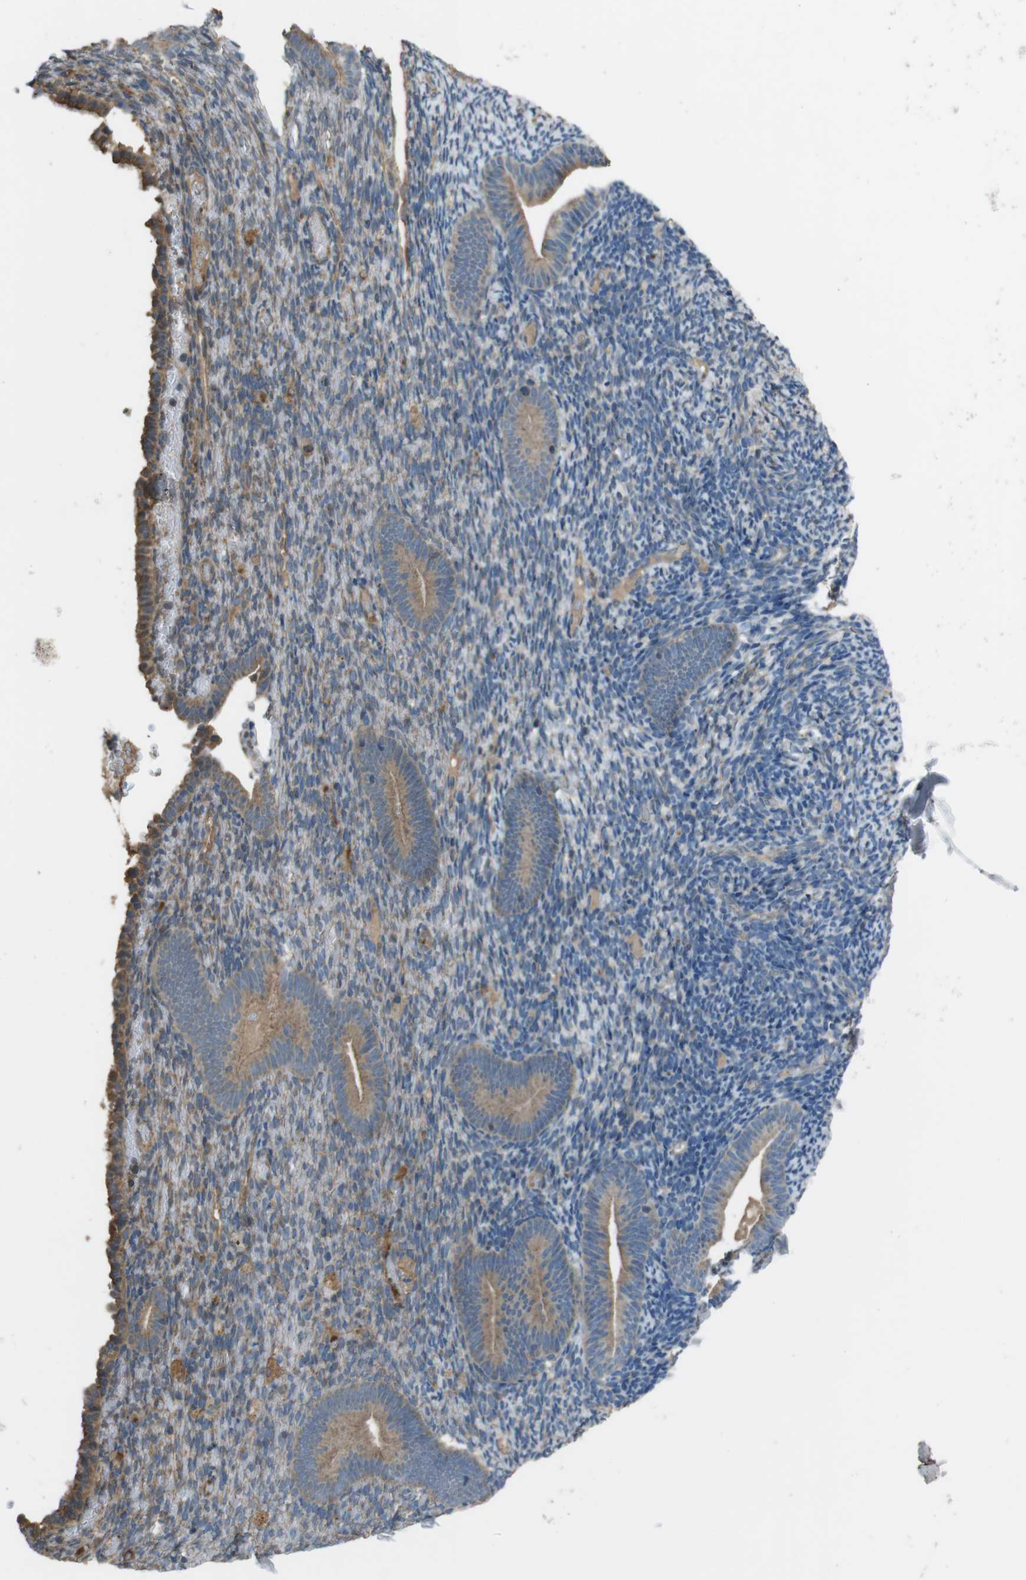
{"staining": {"intensity": "weak", "quantity": "25%-75%", "location": "cytoplasmic/membranous"}, "tissue": "endometrium", "cell_type": "Cells in endometrial stroma", "image_type": "normal", "snomed": [{"axis": "morphology", "description": "Normal tissue, NOS"}, {"axis": "topography", "description": "Endometrium"}], "caption": "The micrograph shows a brown stain indicating the presence of a protein in the cytoplasmic/membranous of cells in endometrial stroma in endometrium. The protein is shown in brown color, while the nuclei are stained blue.", "gene": "FUT2", "patient": {"sex": "female", "age": 51}}